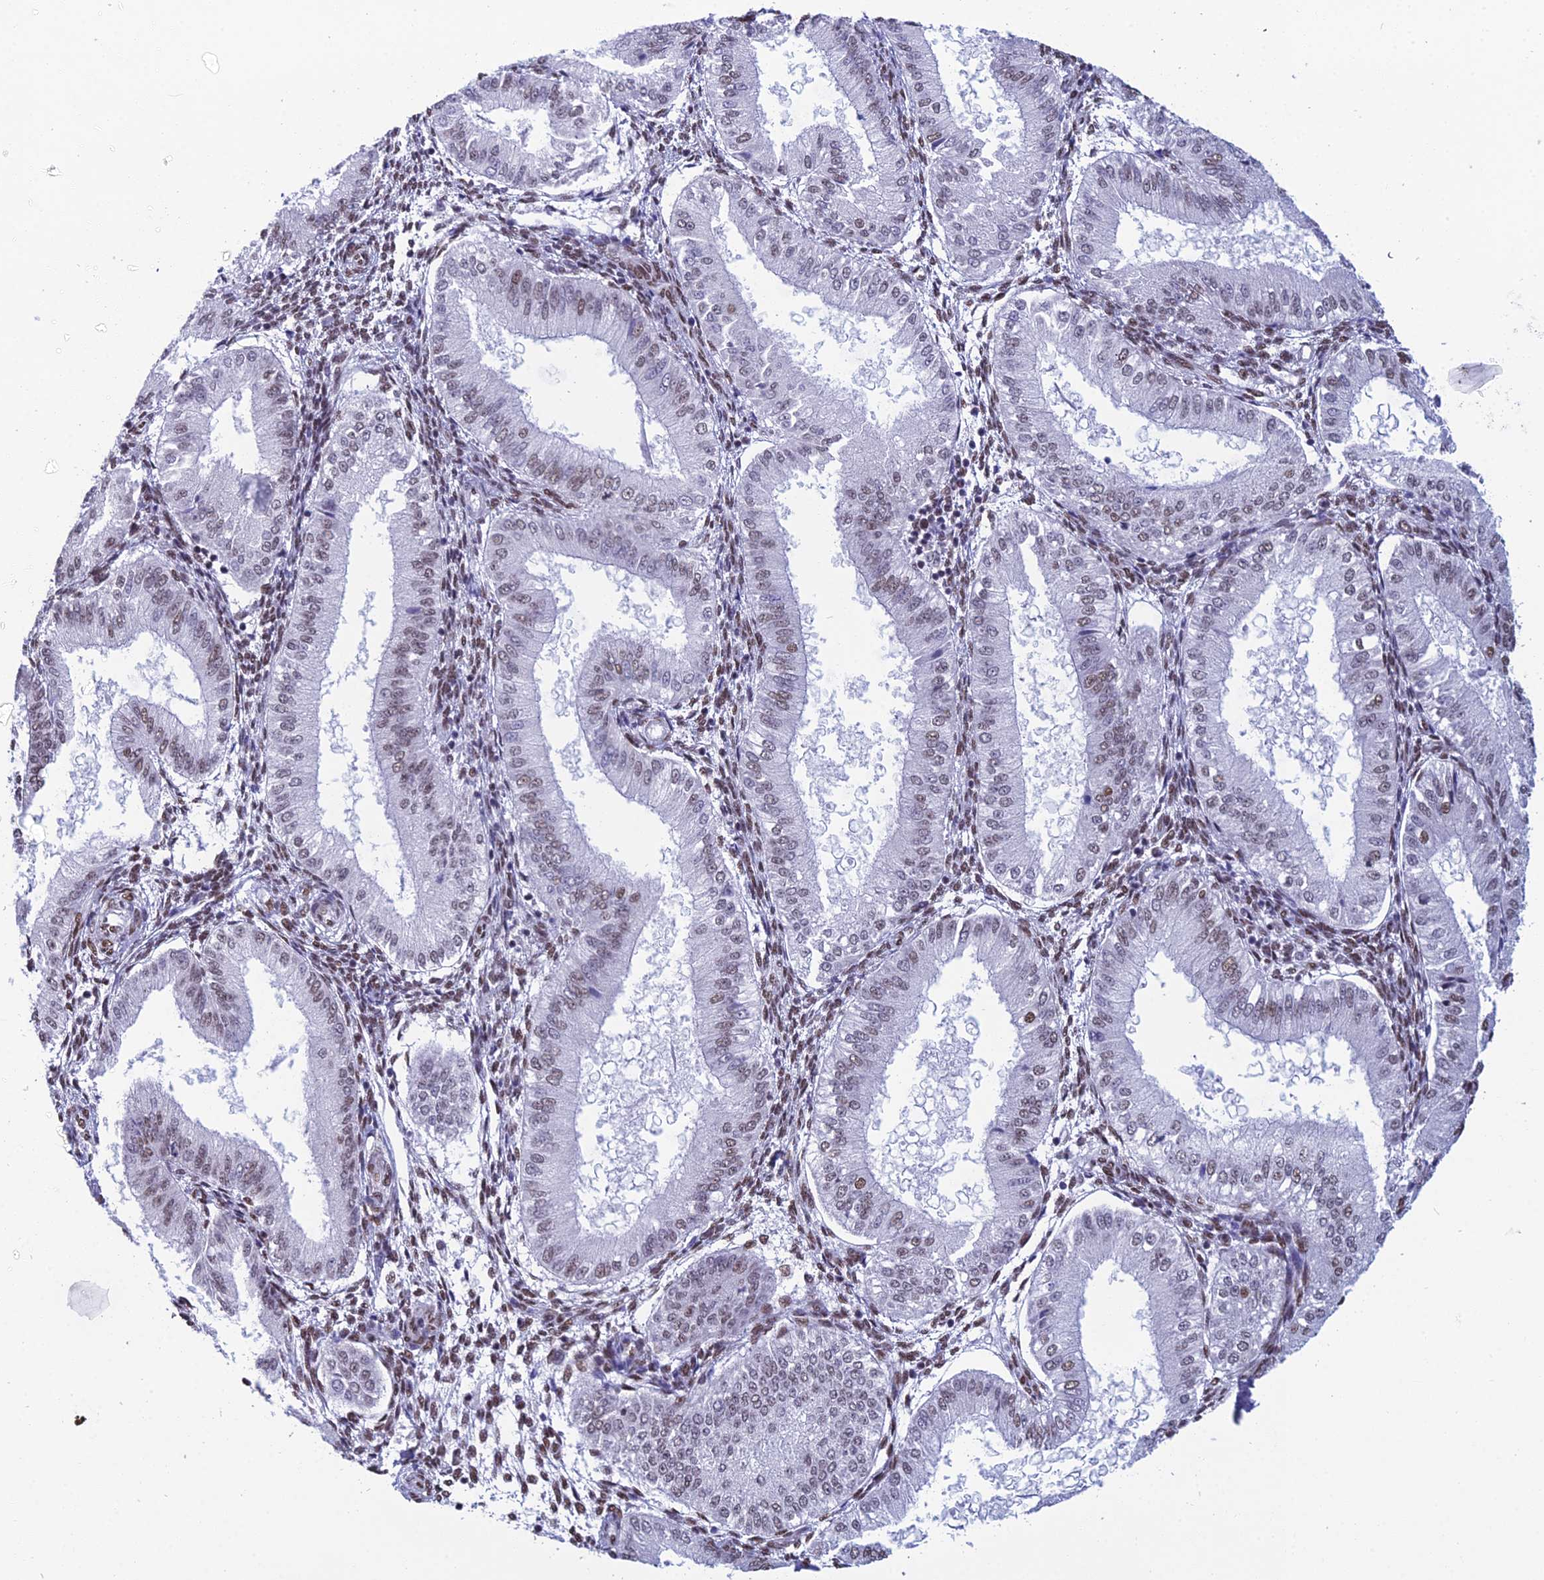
{"staining": {"intensity": "moderate", "quantity": "25%-75%", "location": "nuclear"}, "tissue": "endometrium", "cell_type": "Cells in endometrial stroma", "image_type": "normal", "snomed": [{"axis": "morphology", "description": "Normal tissue, NOS"}, {"axis": "topography", "description": "Endometrium"}], "caption": "IHC (DAB (3,3'-diaminobenzidine)) staining of benign human endometrium demonstrates moderate nuclear protein staining in approximately 25%-75% of cells in endometrial stroma.", "gene": "PRAMEF12", "patient": {"sex": "female", "age": 39}}